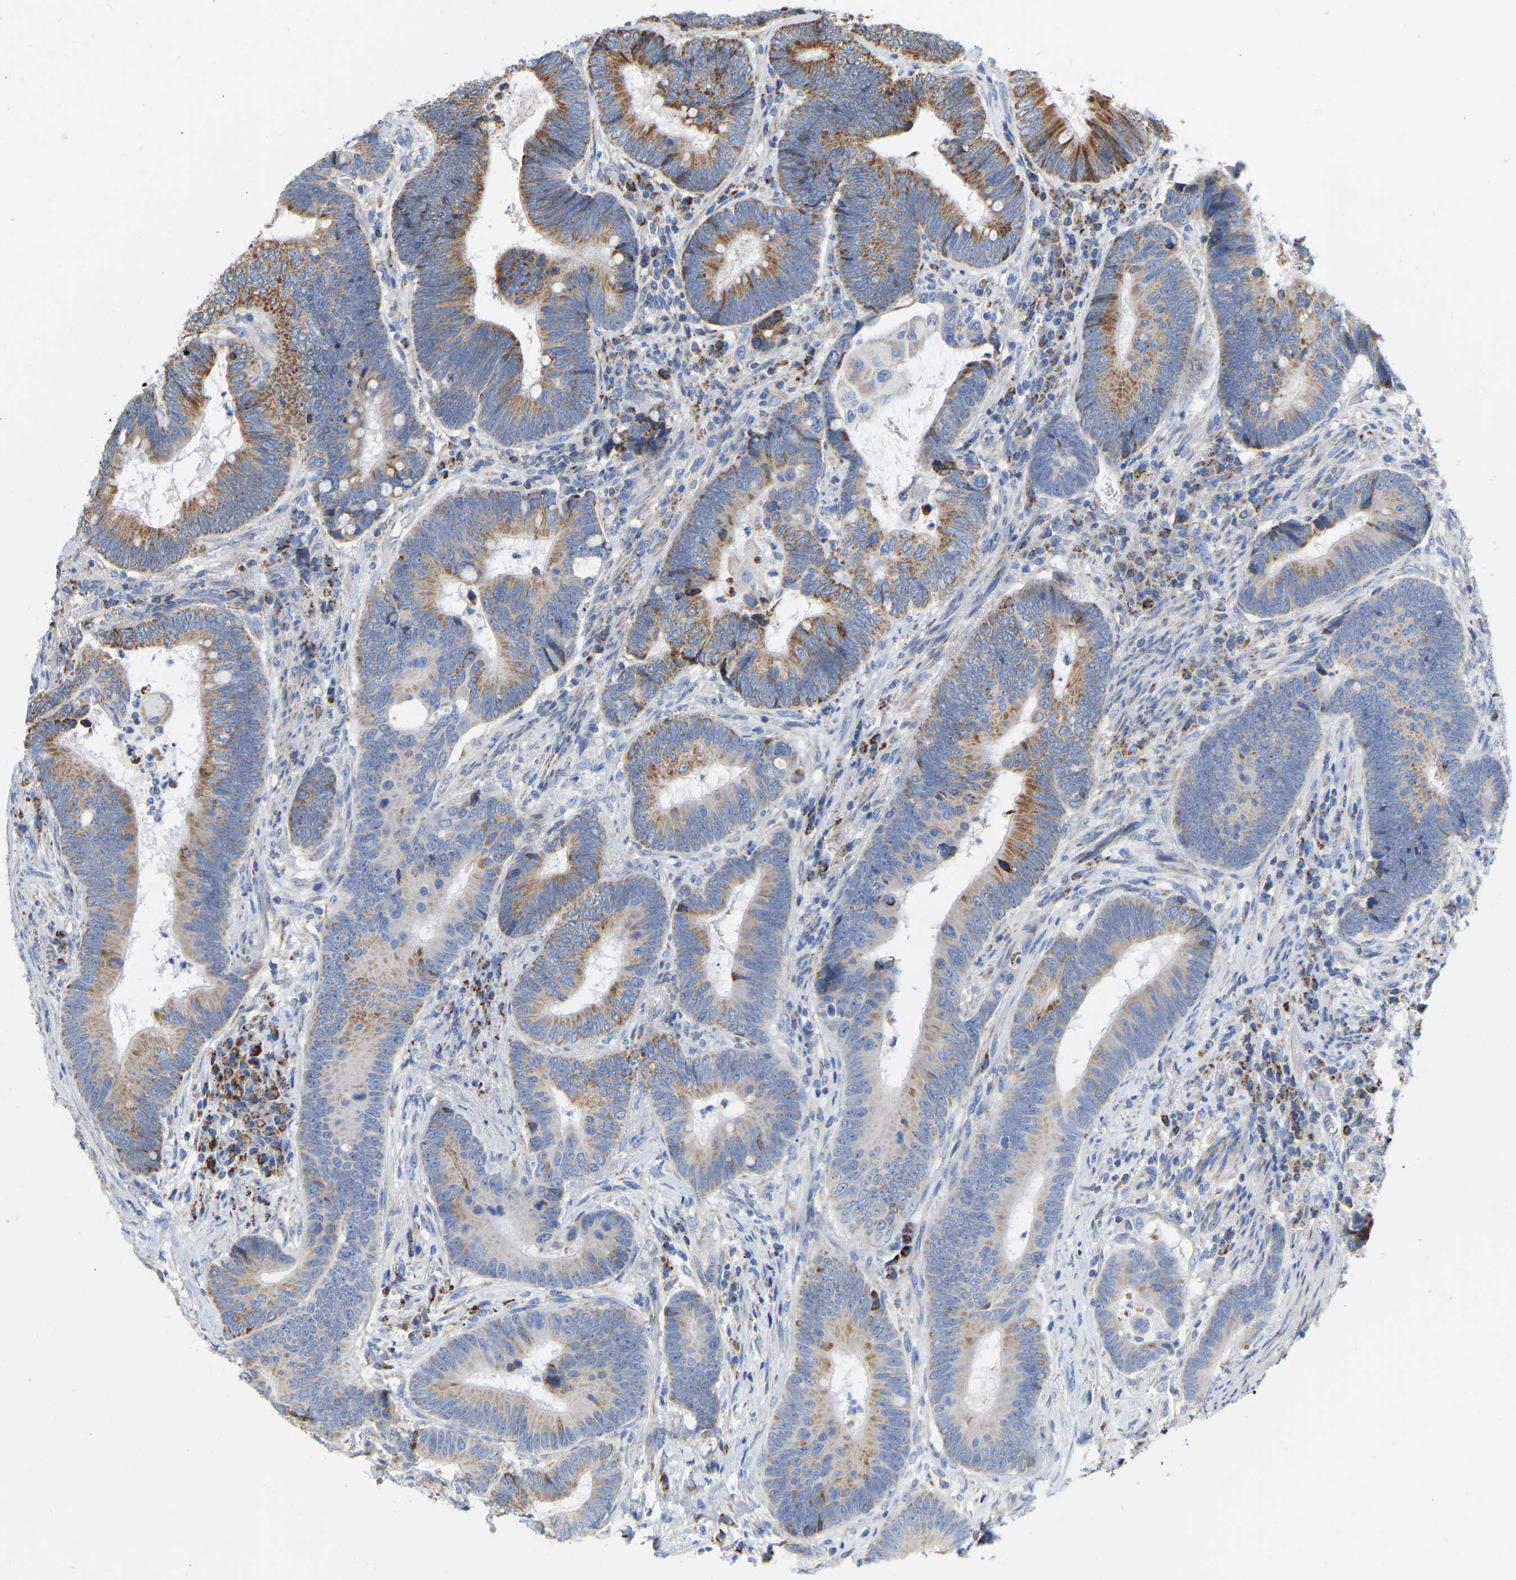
{"staining": {"intensity": "moderate", "quantity": "25%-75%", "location": "cytoplasmic/membranous"}, "tissue": "colorectal cancer", "cell_type": "Tumor cells", "image_type": "cancer", "snomed": [{"axis": "morphology", "description": "Adenocarcinoma, NOS"}, {"axis": "topography", "description": "Rectum"}, {"axis": "topography", "description": "Anal"}], "caption": "Brown immunohistochemical staining in adenocarcinoma (colorectal) displays moderate cytoplasmic/membranous positivity in about 25%-75% of tumor cells.", "gene": "CBLB", "patient": {"sex": "female", "age": 89}}